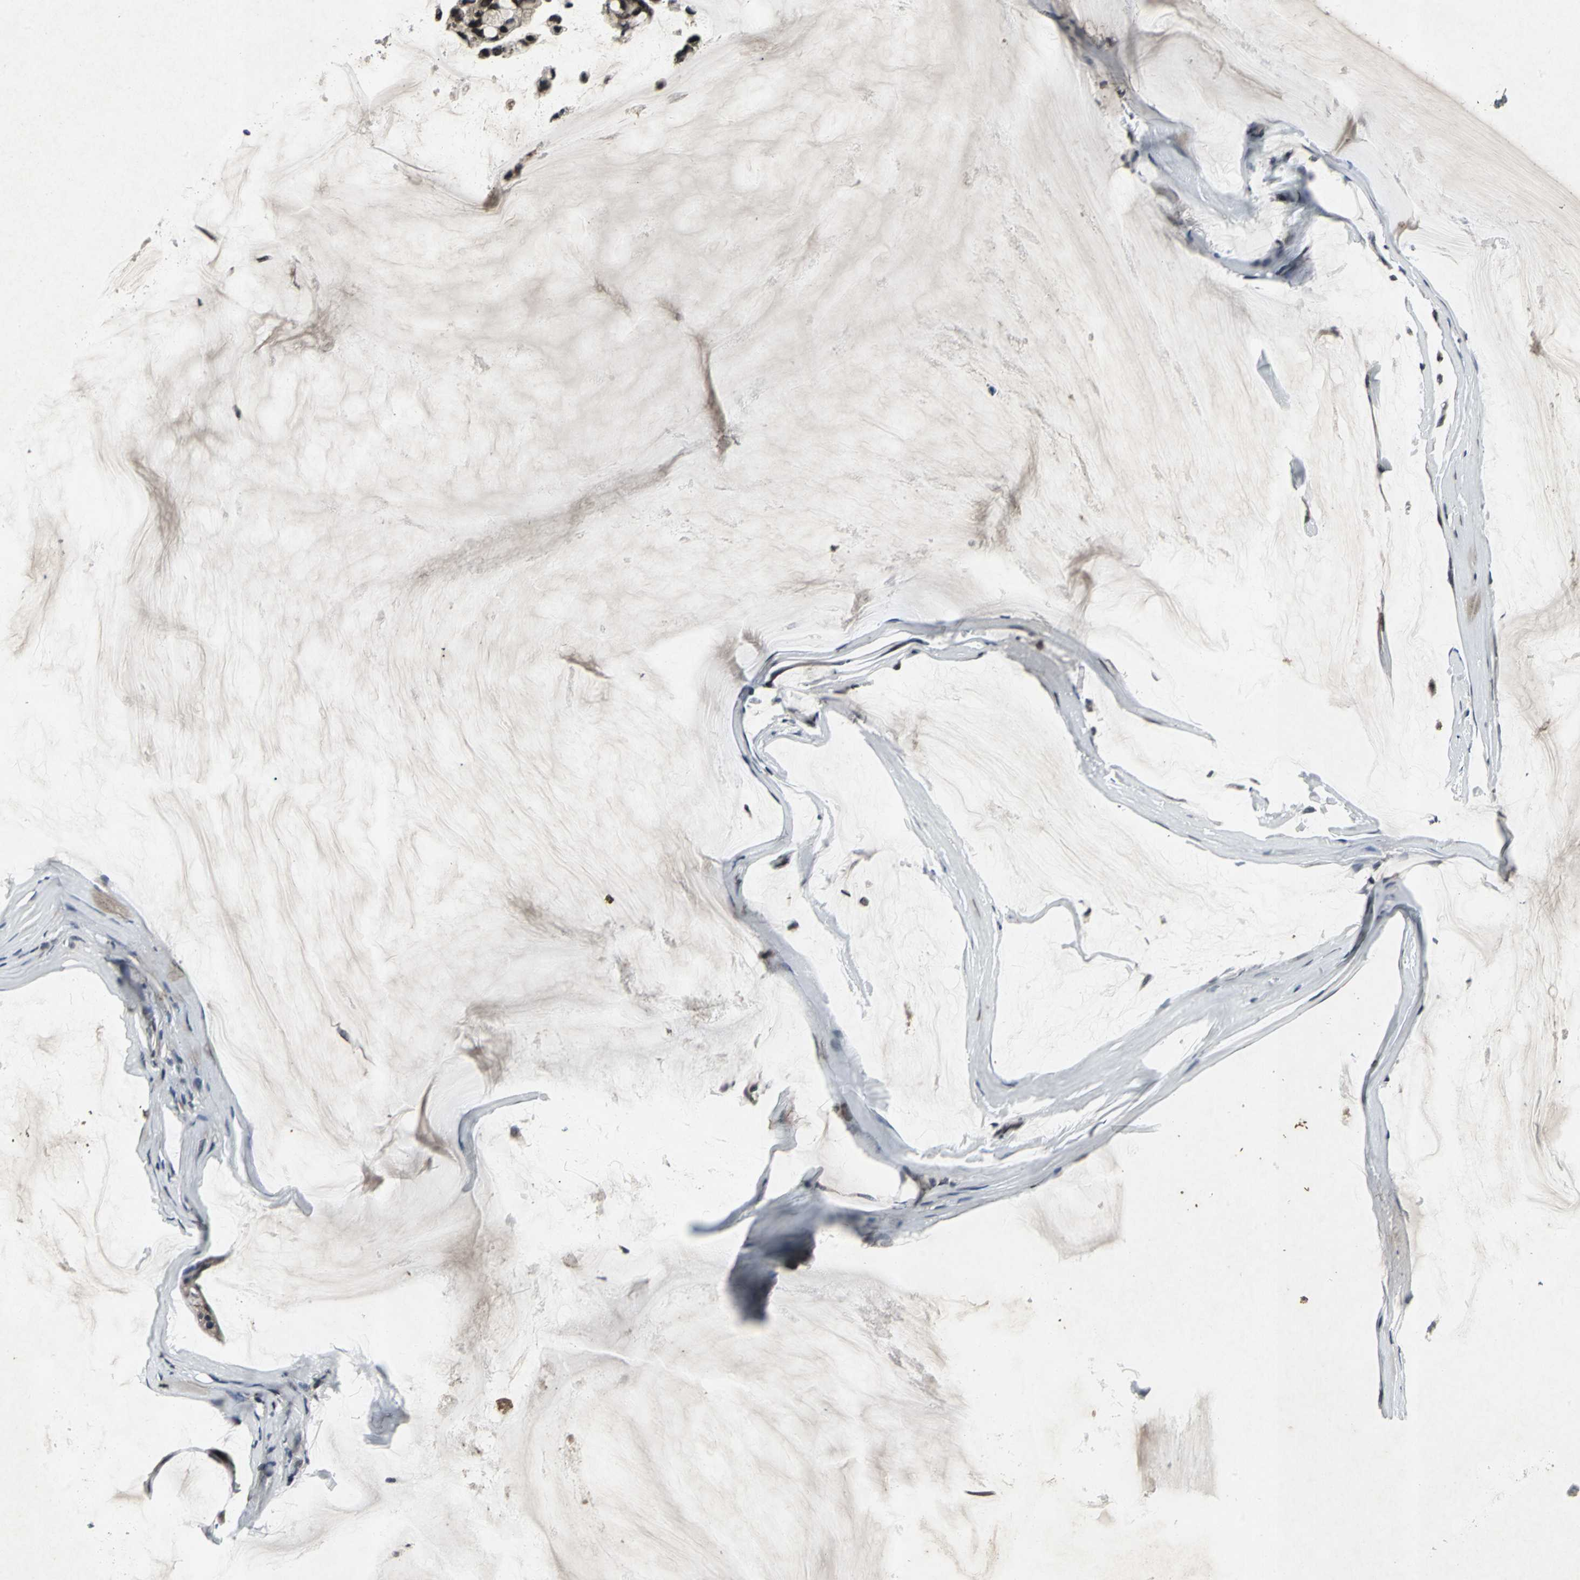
{"staining": {"intensity": "strong", "quantity": ">75%", "location": "nuclear"}, "tissue": "ovarian cancer", "cell_type": "Tumor cells", "image_type": "cancer", "snomed": [{"axis": "morphology", "description": "Cystadenocarcinoma, mucinous, NOS"}, {"axis": "topography", "description": "Ovary"}], "caption": "About >75% of tumor cells in ovarian cancer (mucinous cystadenocarcinoma) exhibit strong nuclear protein expression as visualized by brown immunohistochemical staining.", "gene": "SH2B3", "patient": {"sex": "female", "age": 39}}